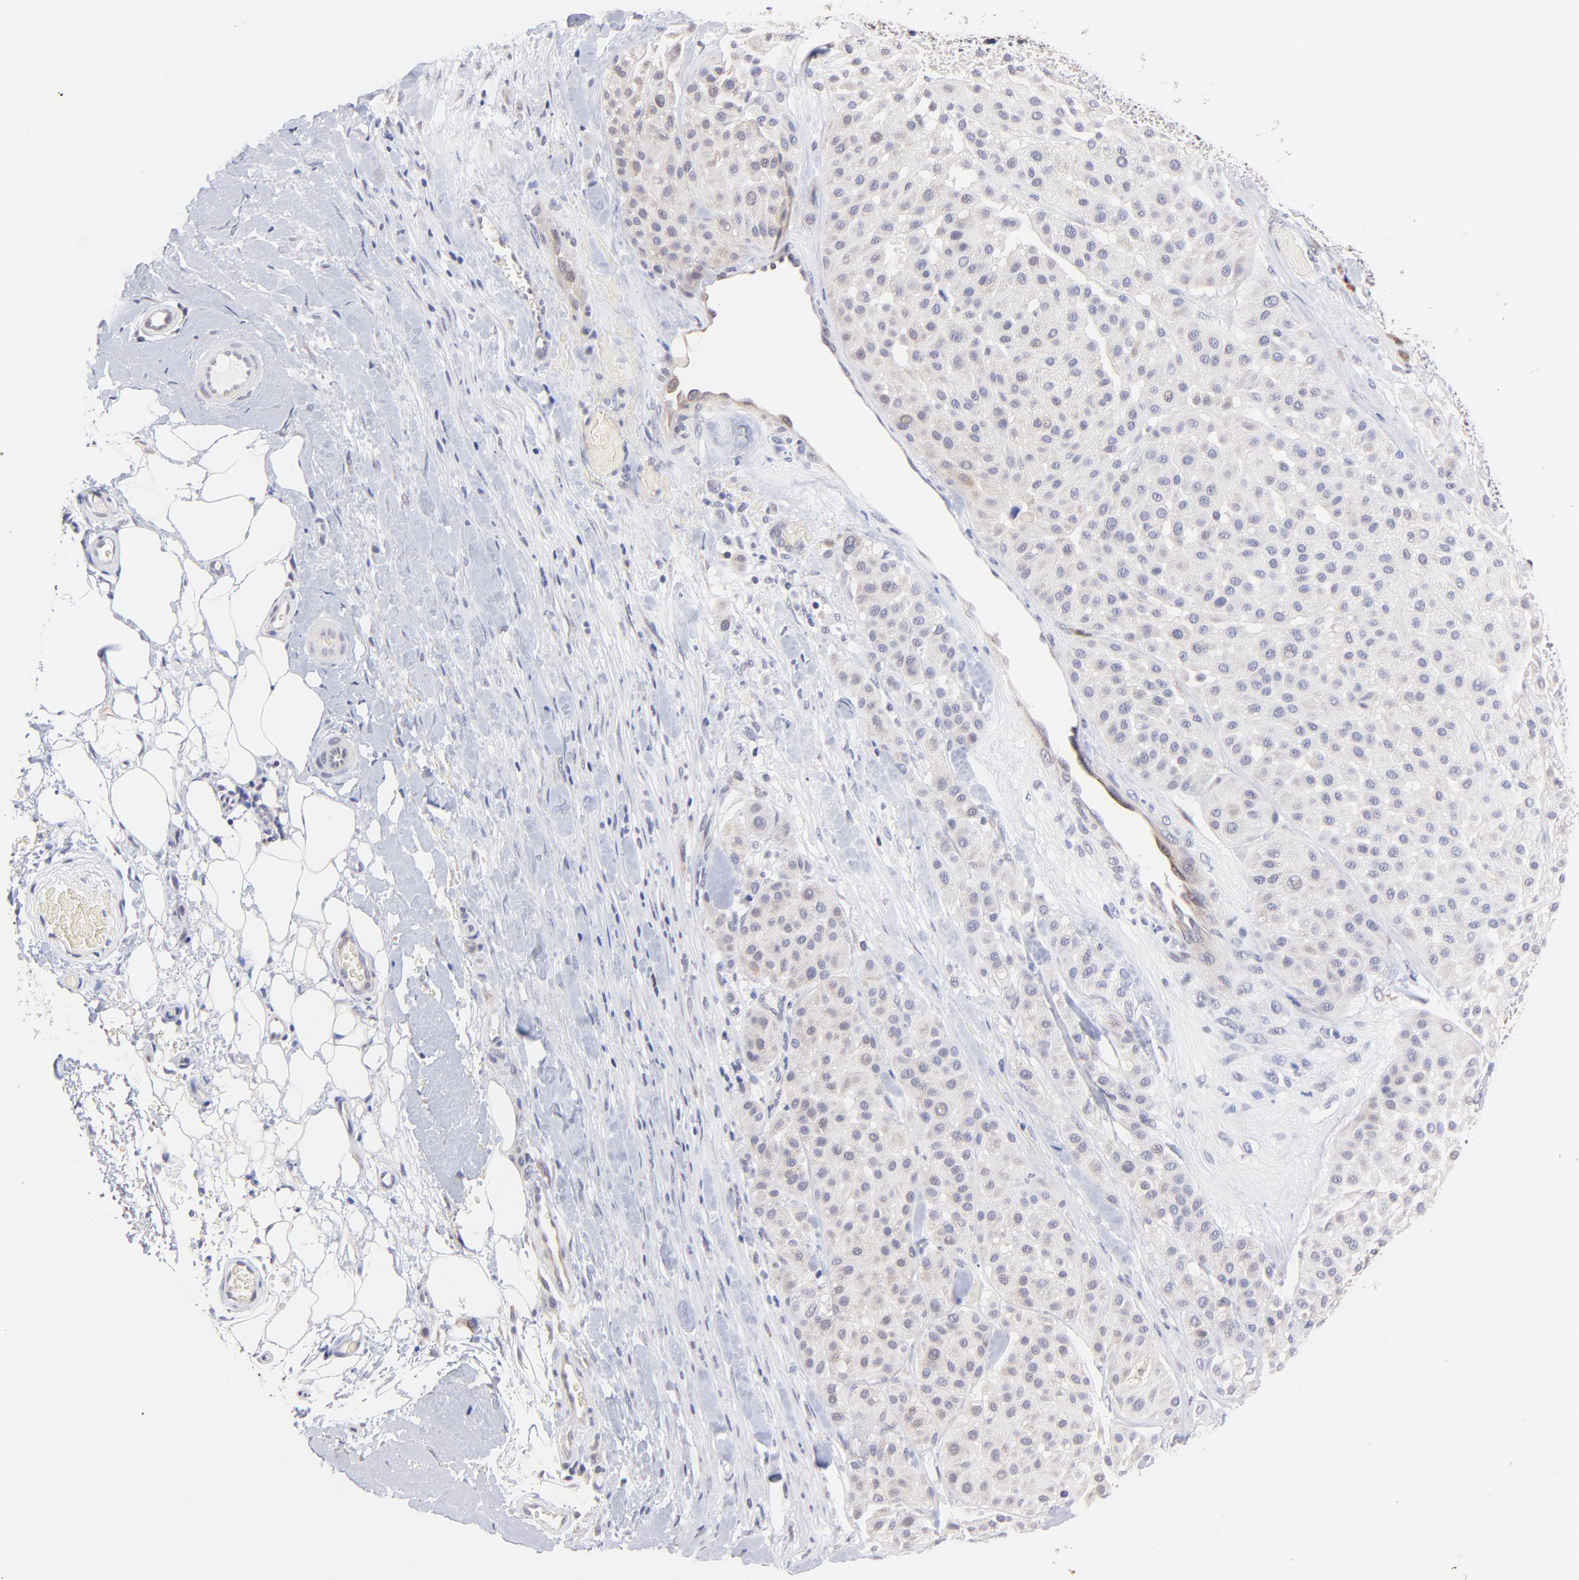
{"staining": {"intensity": "negative", "quantity": "none", "location": "none"}, "tissue": "melanoma", "cell_type": "Tumor cells", "image_type": "cancer", "snomed": [{"axis": "morphology", "description": "Normal tissue, NOS"}, {"axis": "morphology", "description": "Malignant melanoma, Metastatic site"}, {"axis": "topography", "description": "Skin"}], "caption": "Malignant melanoma (metastatic site) was stained to show a protein in brown. There is no significant positivity in tumor cells.", "gene": "ZNF155", "patient": {"sex": "male", "age": 41}}